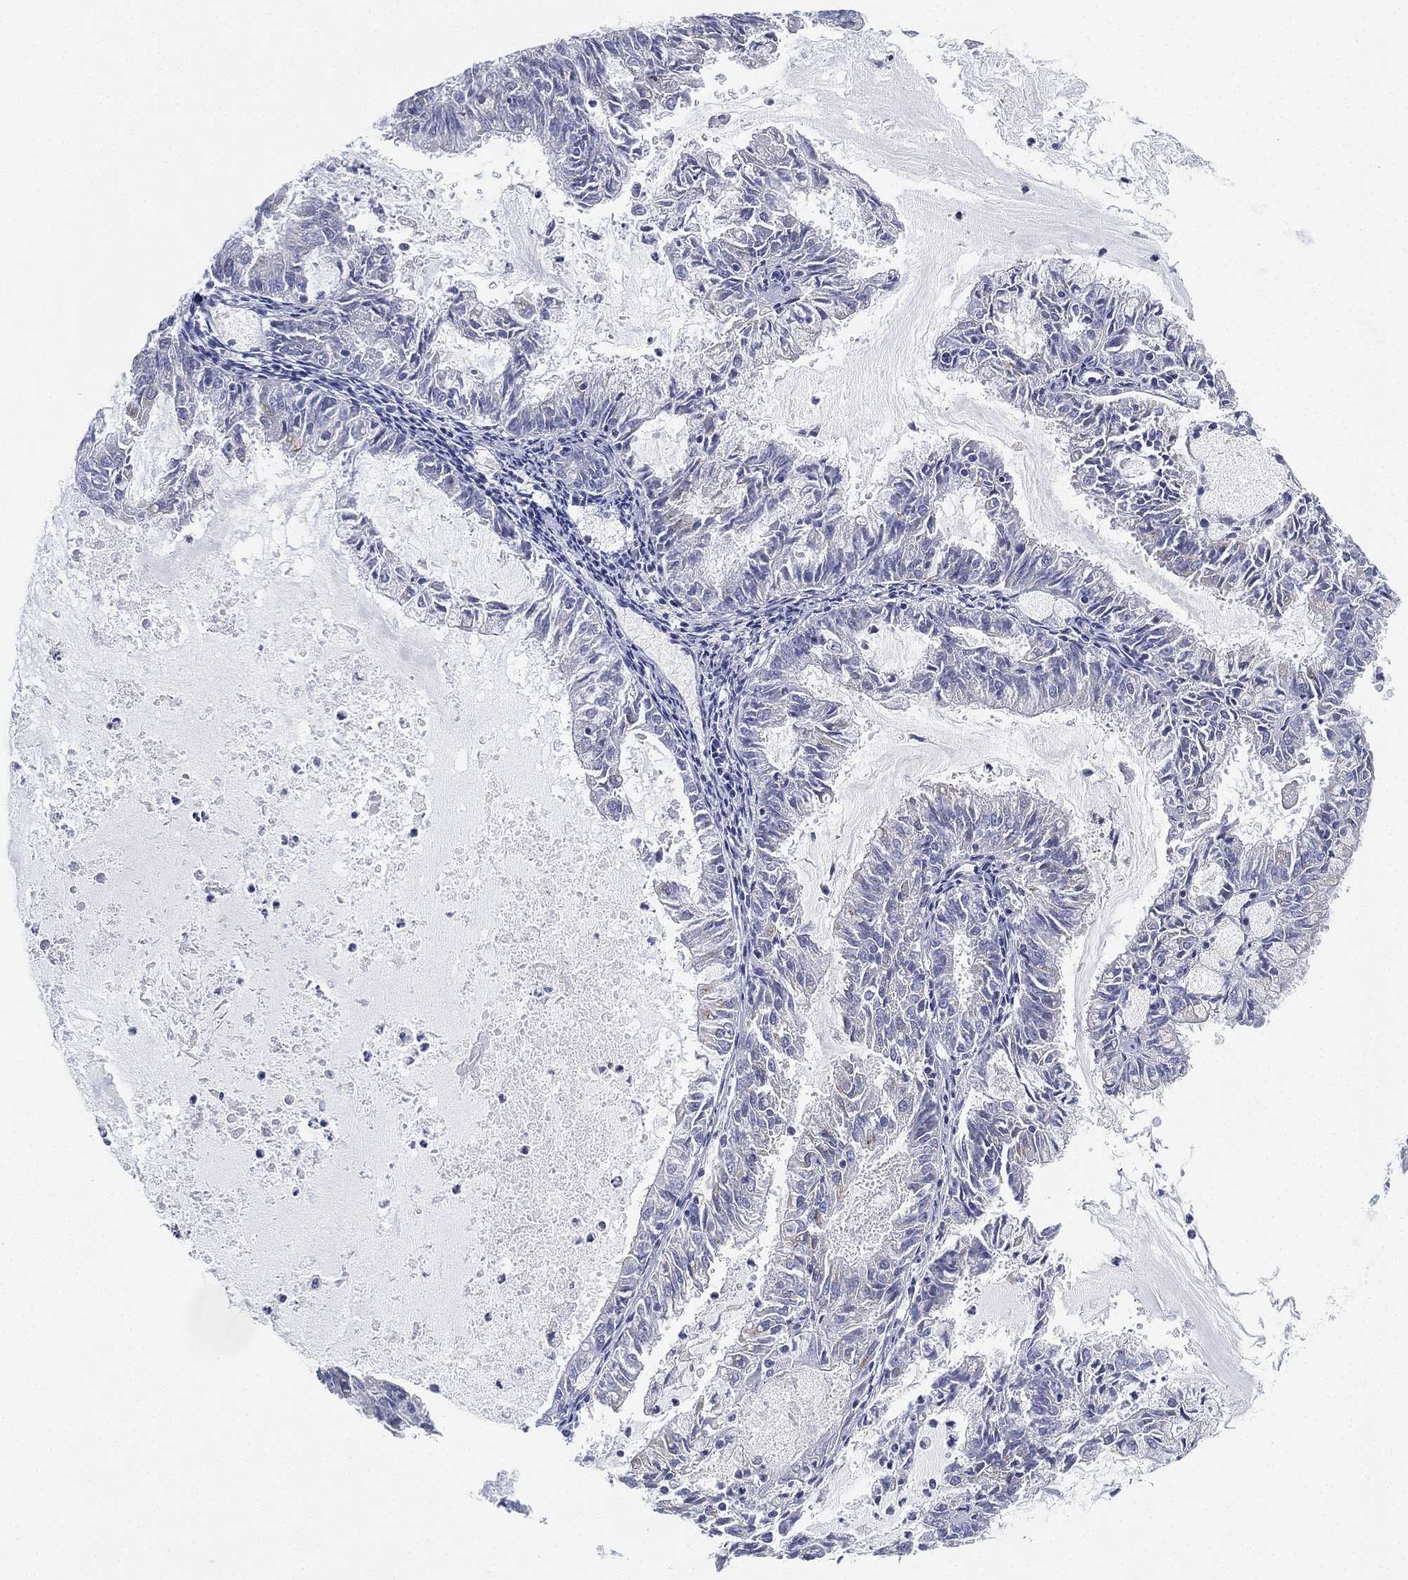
{"staining": {"intensity": "negative", "quantity": "none", "location": "none"}, "tissue": "endometrial cancer", "cell_type": "Tumor cells", "image_type": "cancer", "snomed": [{"axis": "morphology", "description": "Adenocarcinoma, NOS"}, {"axis": "topography", "description": "Endometrium"}], "caption": "A high-resolution micrograph shows immunohistochemistry (IHC) staining of endometrial adenocarcinoma, which reveals no significant positivity in tumor cells.", "gene": "GPR61", "patient": {"sex": "female", "age": 57}}